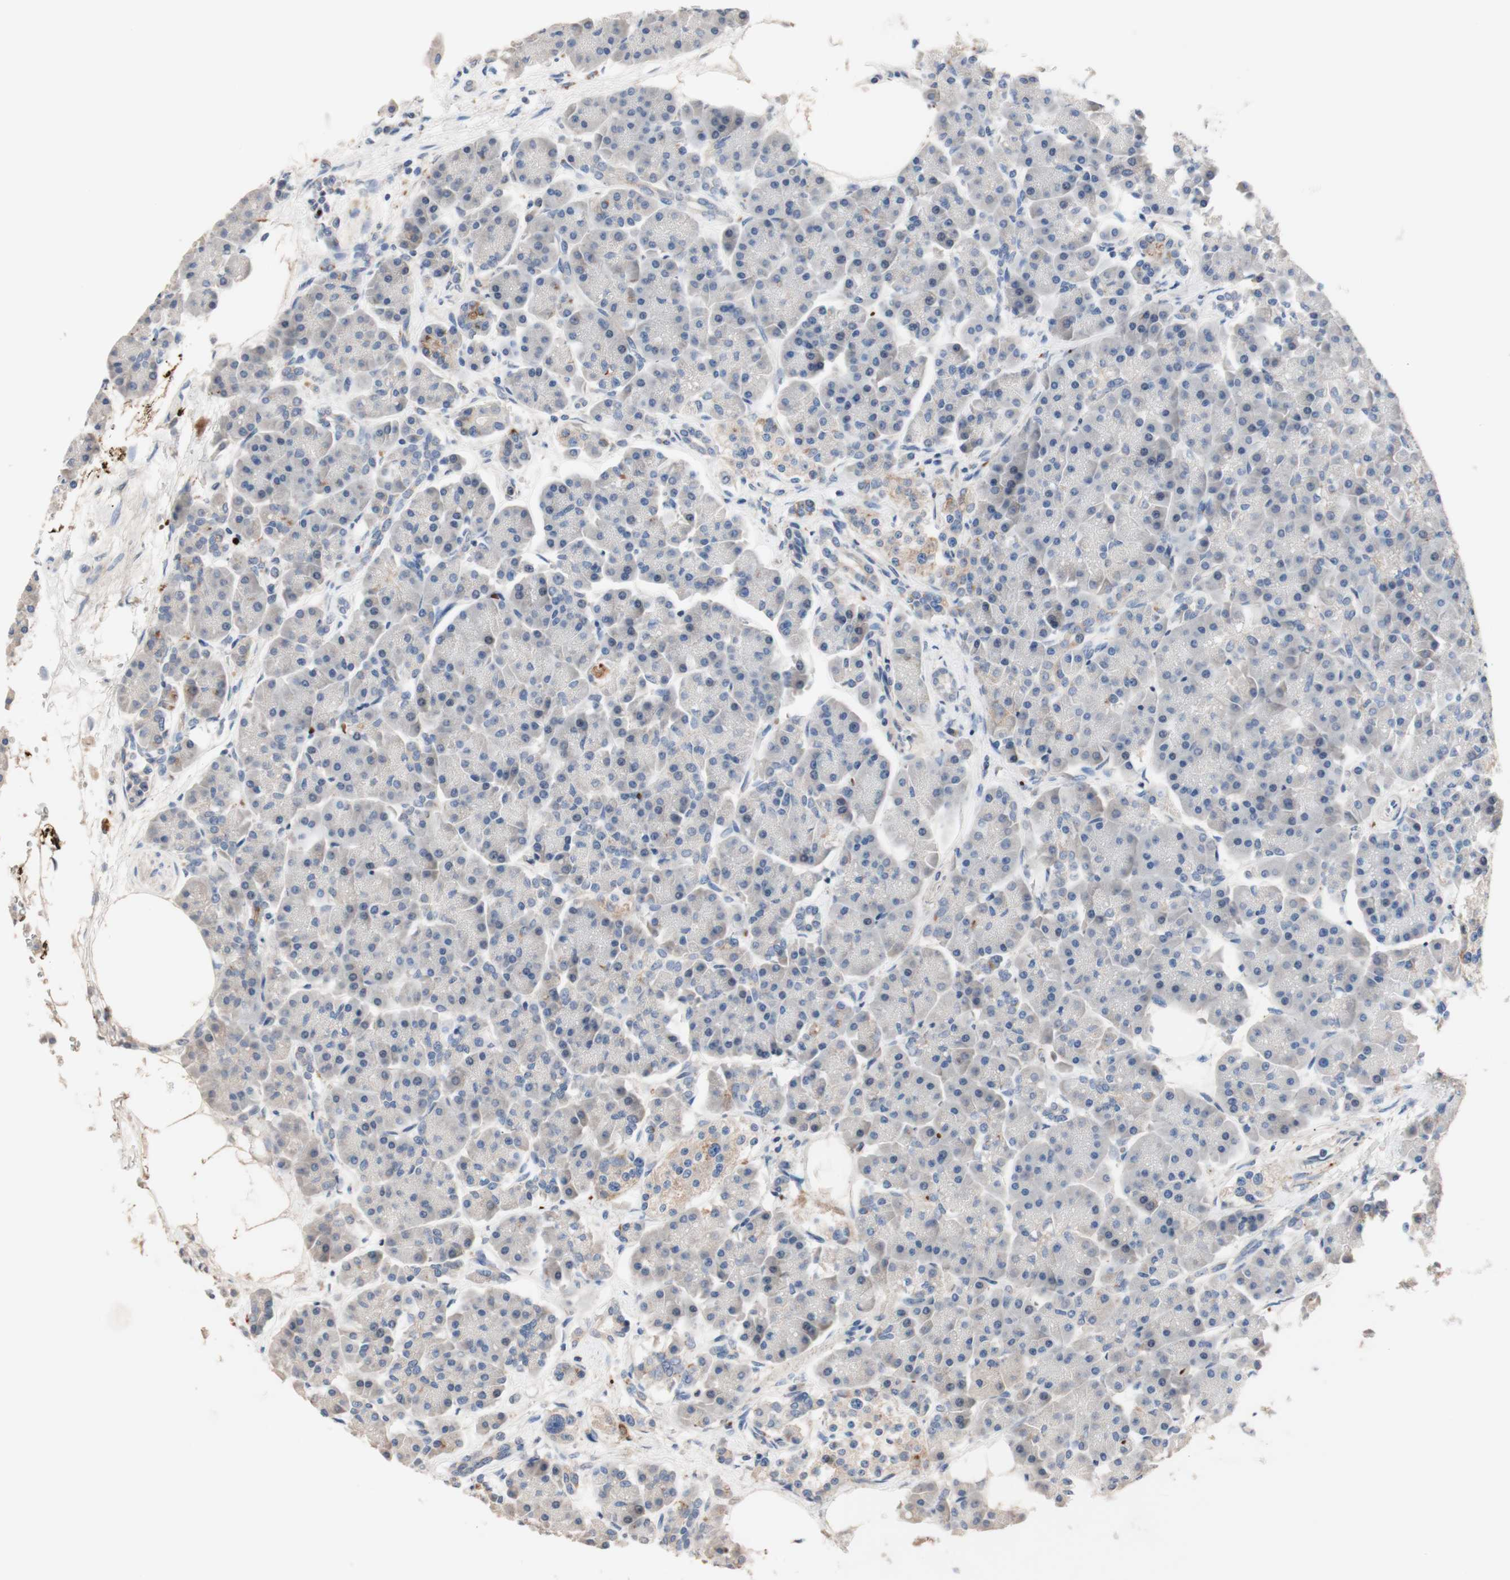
{"staining": {"intensity": "negative", "quantity": "none", "location": "none"}, "tissue": "pancreas", "cell_type": "Exocrine glandular cells", "image_type": "normal", "snomed": [{"axis": "morphology", "description": "Normal tissue, NOS"}, {"axis": "topography", "description": "Pancreas"}], "caption": "IHC of normal human pancreas displays no staining in exocrine glandular cells. (Immunohistochemistry, brightfield microscopy, high magnification).", "gene": "CDON", "patient": {"sex": "female", "age": 70}}